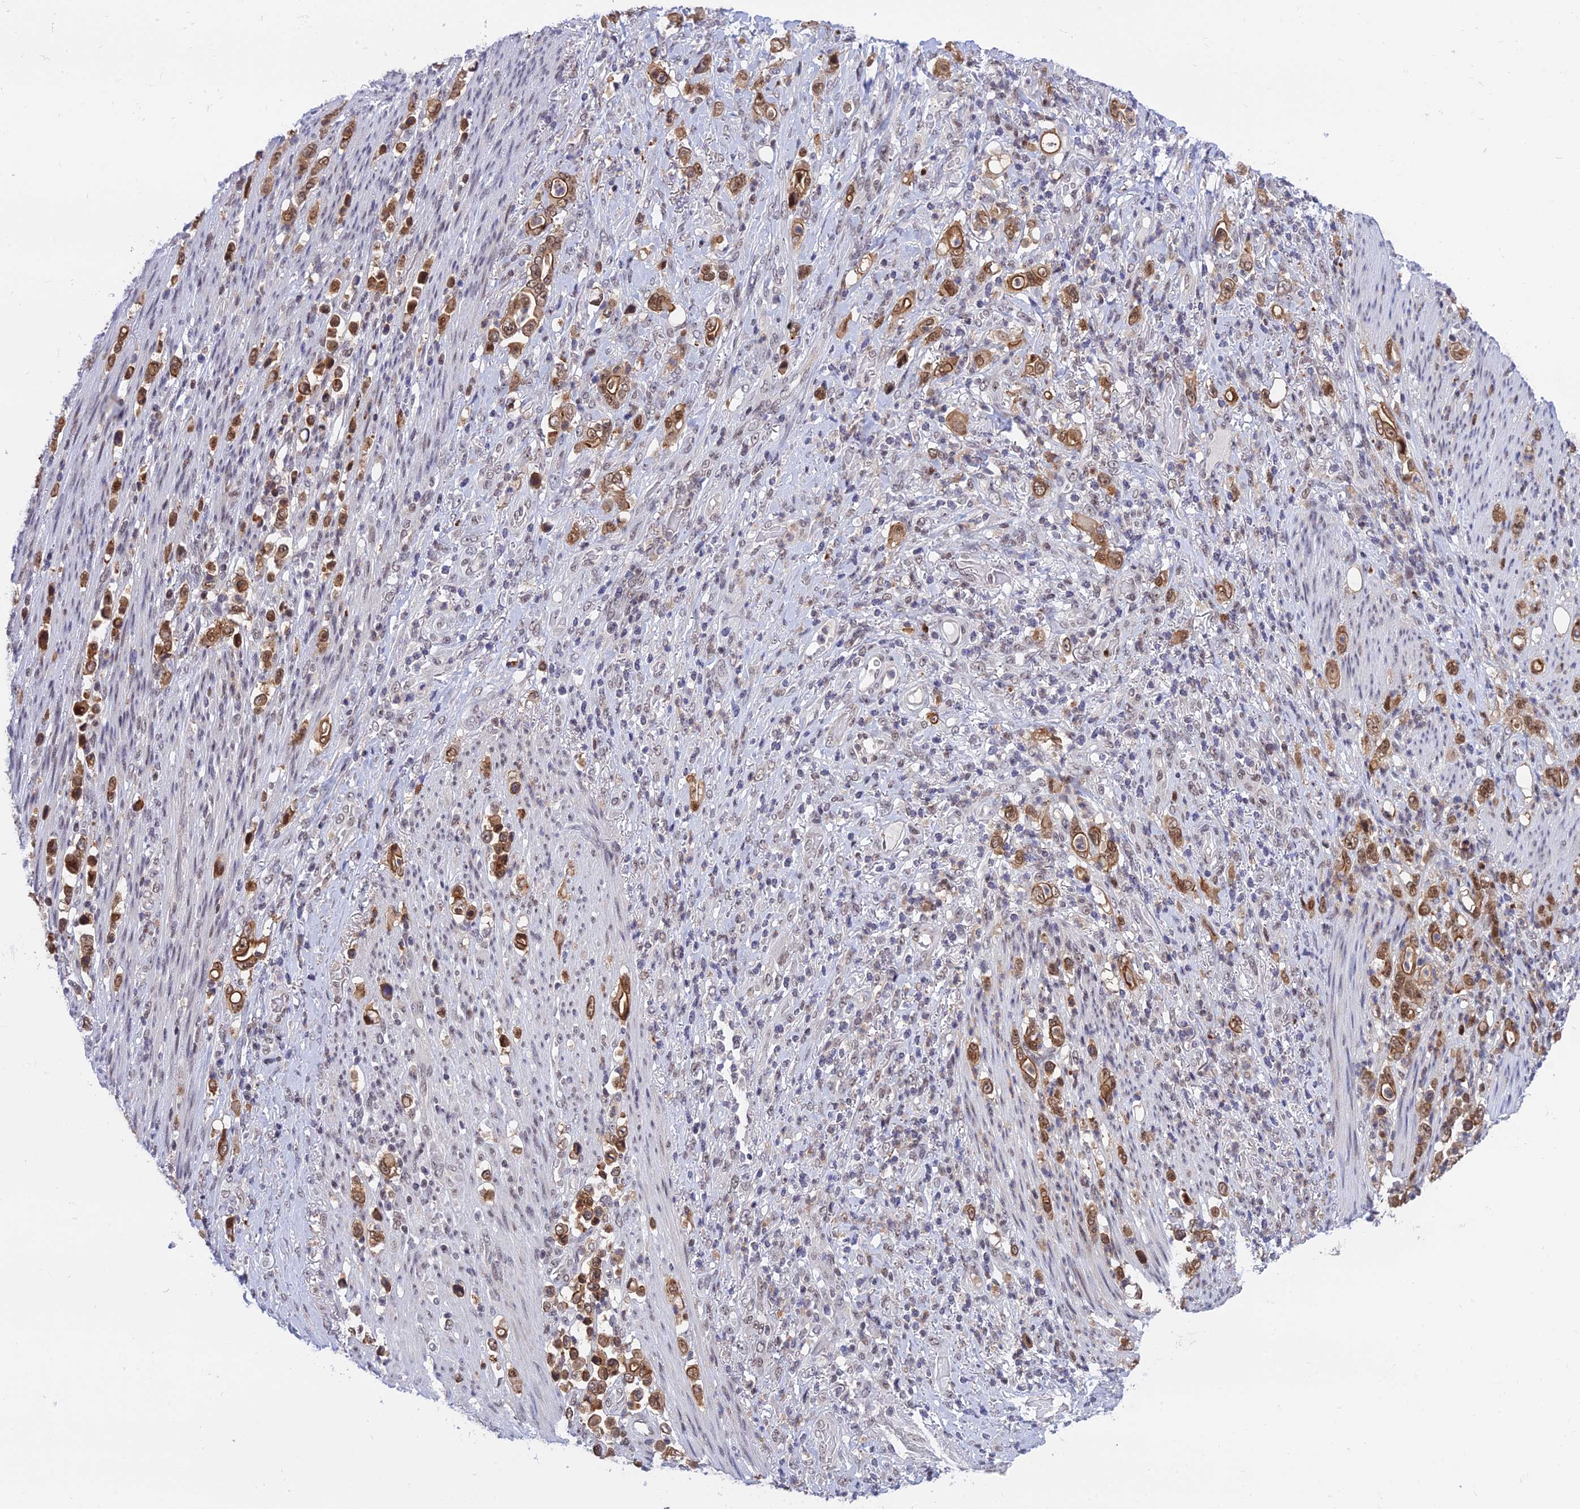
{"staining": {"intensity": "moderate", "quantity": ">75%", "location": "cytoplasmic/membranous,nuclear"}, "tissue": "stomach cancer", "cell_type": "Tumor cells", "image_type": "cancer", "snomed": [{"axis": "morphology", "description": "Normal tissue, NOS"}, {"axis": "morphology", "description": "Adenocarcinoma, NOS"}, {"axis": "topography", "description": "Stomach"}], "caption": "A medium amount of moderate cytoplasmic/membranous and nuclear positivity is present in about >75% of tumor cells in stomach cancer (adenocarcinoma) tissue.", "gene": "TCEA1", "patient": {"sex": "female", "age": 79}}